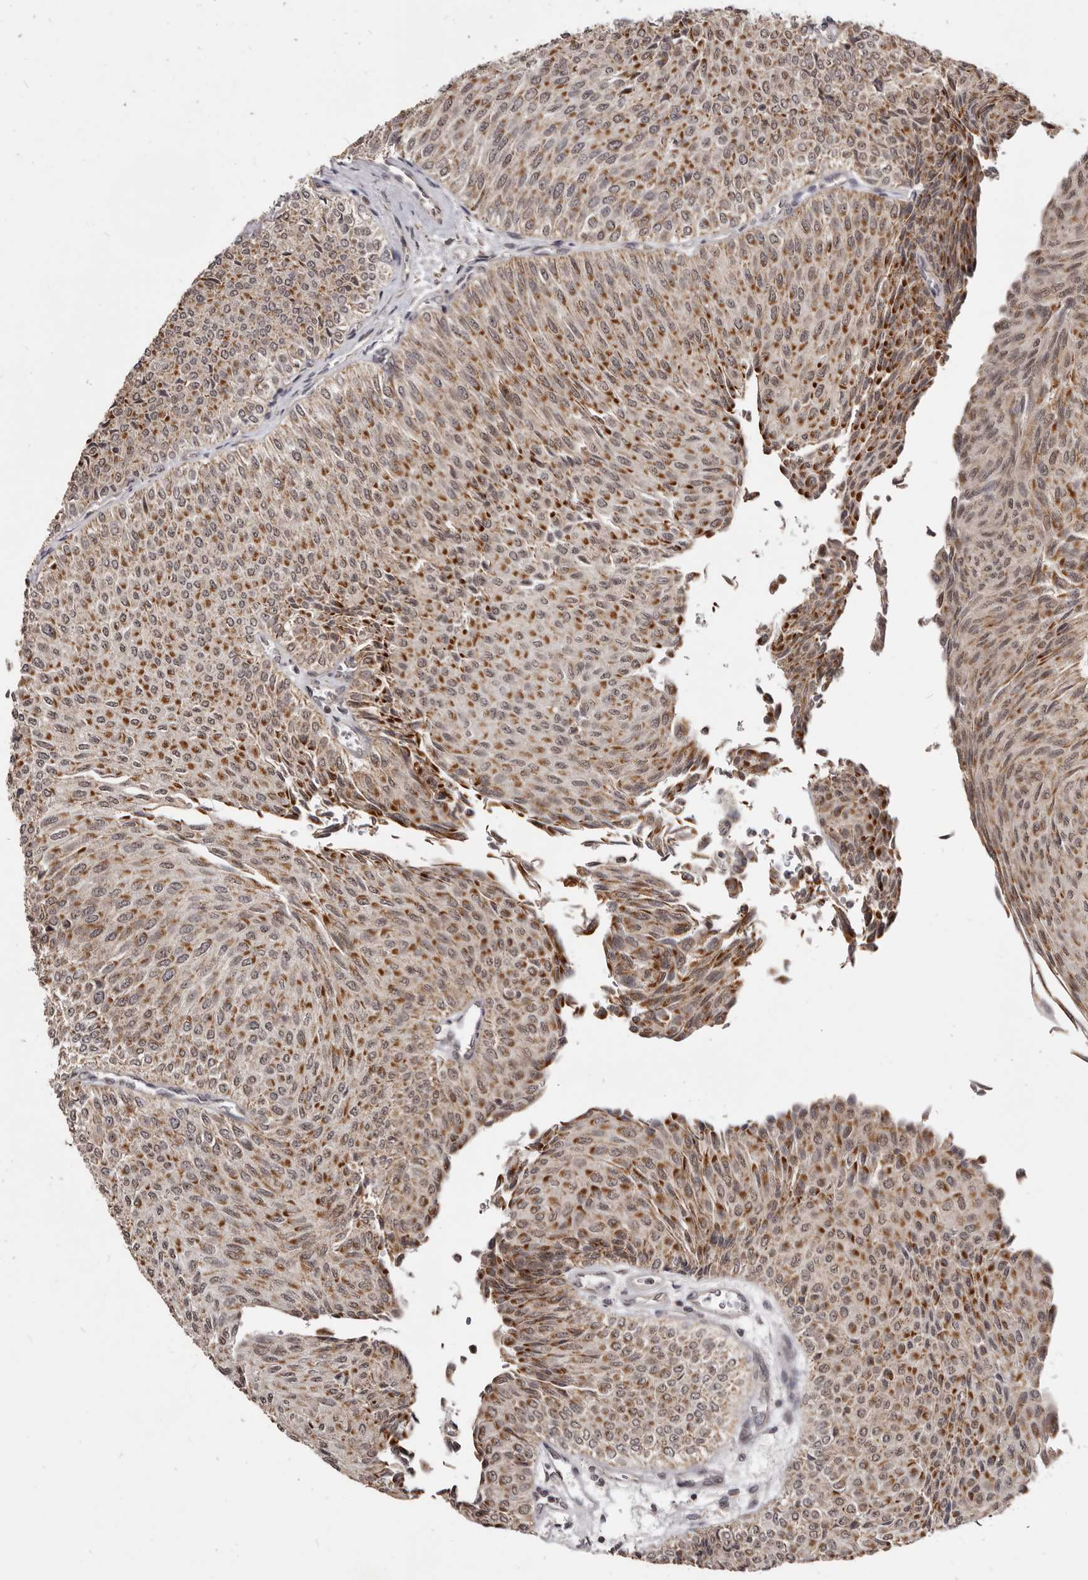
{"staining": {"intensity": "moderate", "quantity": ">75%", "location": "cytoplasmic/membranous"}, "tissue": "urothelial cancer", "cell_type": "Tumor cells", "image_type": "cancer", "snomed": [{"axis": "morphology", "description": "Urothelial carcinoma, Low grade"}, {"axis": "topography", "description": "Urinary bladder"}], "caption": "Tumor cells demonstrate medium levels of moderate cytoplasmic/membranous staining in approximately >75% of cells in urothelial cancer. (IHC, brightfield microscopy, high magnification).", "gene": "THUMPD1", "patient": {"sex": "male", "age": 78}}